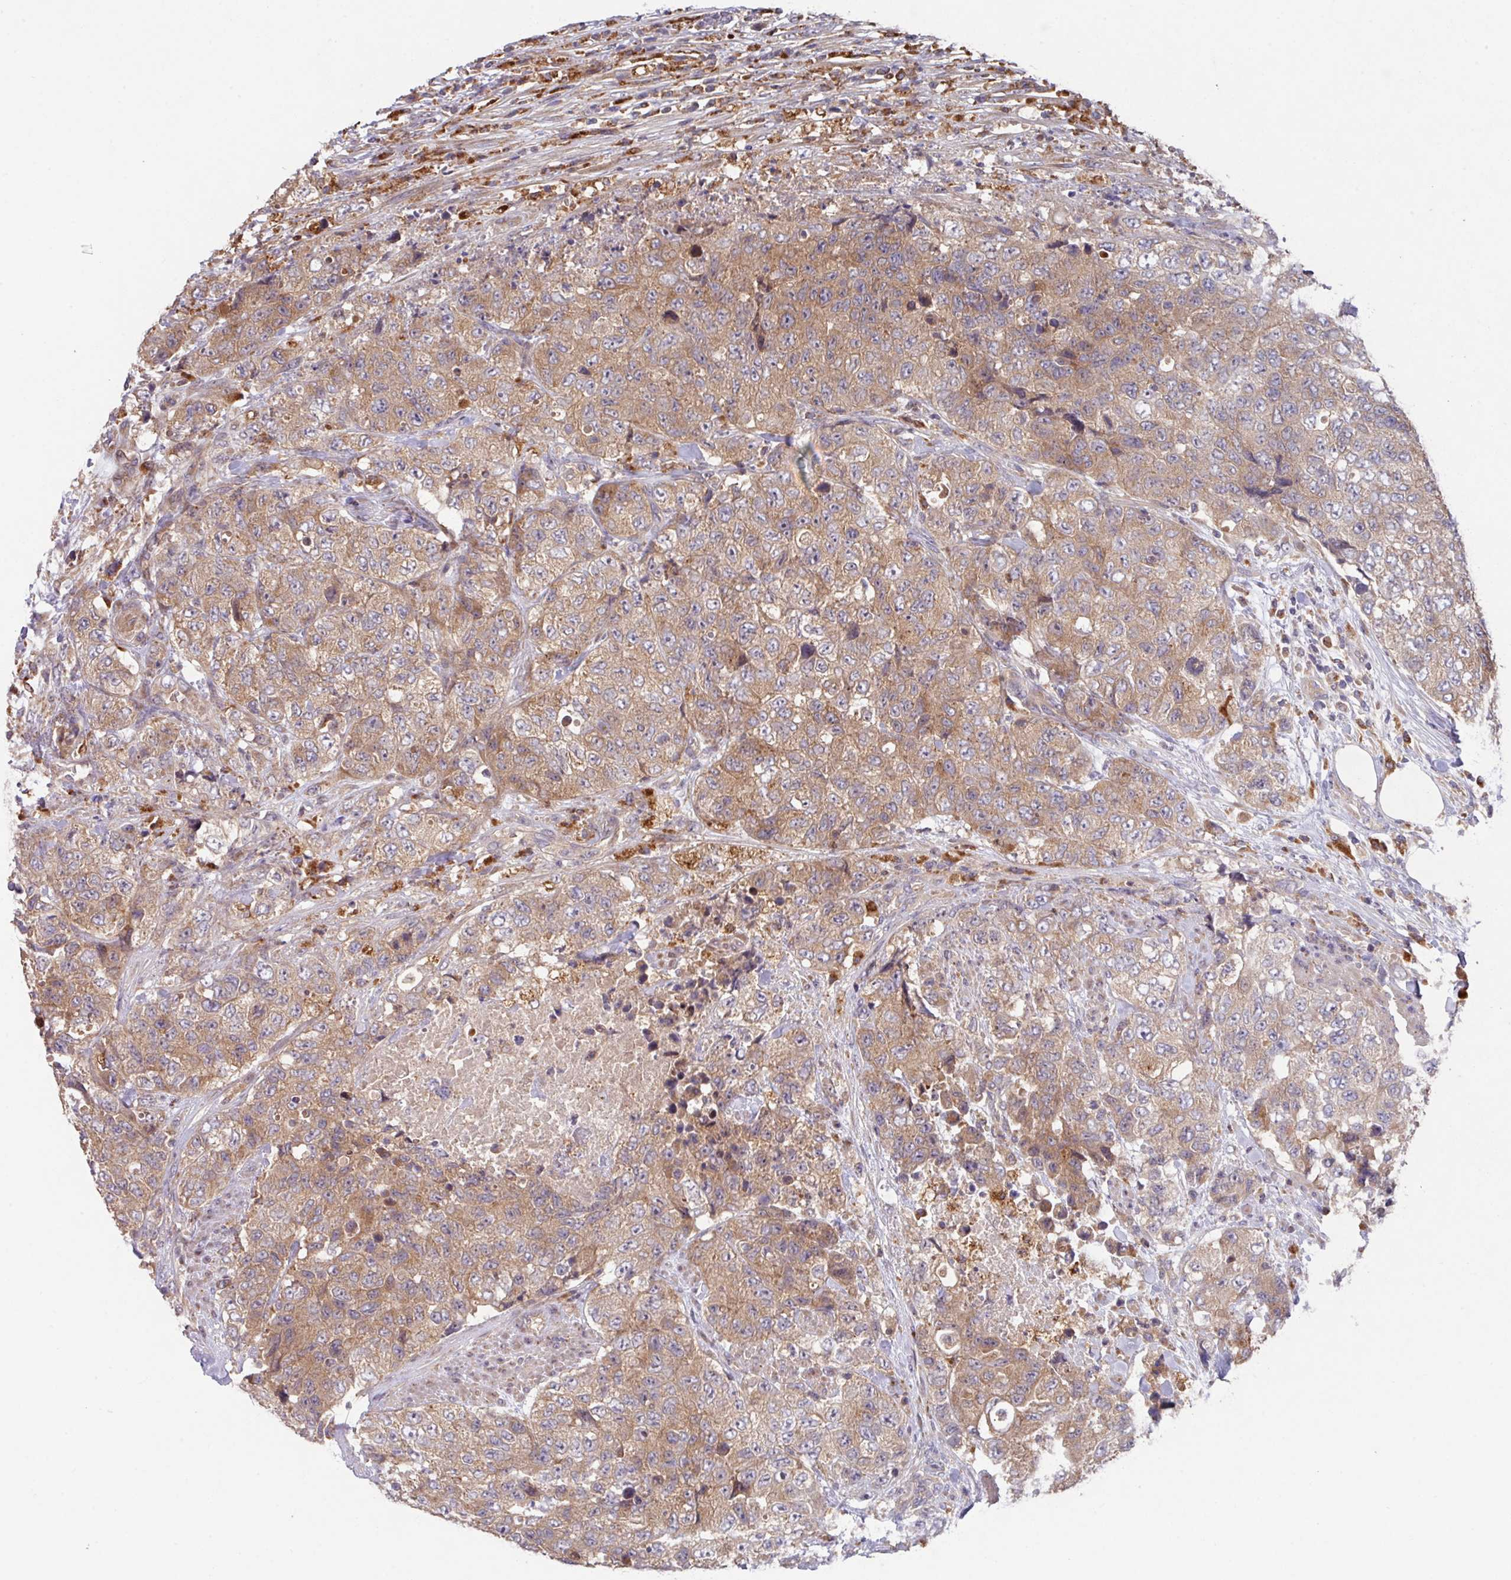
{"staining": {"intensity": "moderate", "quantity": ">75%", "location": "cytoplasmic/membranous"}, "tissue": "urothelial cancer", "cell_type": "Tumor cells", "image_type": "cancer", "snomed": [{"axis": "morphology", "description": "Urothelial carcinoma, High grade"}, {"axis": "topography", "description": "Urinary bladder"}], "caption": "A brown stain shows moderate cytoplasmic/membranous staining of a protein in human urothelial carcinoma (high-grade) tumor cells.", "gene": "TRIM14", "patient": {"sex": "female", "age": 78}}